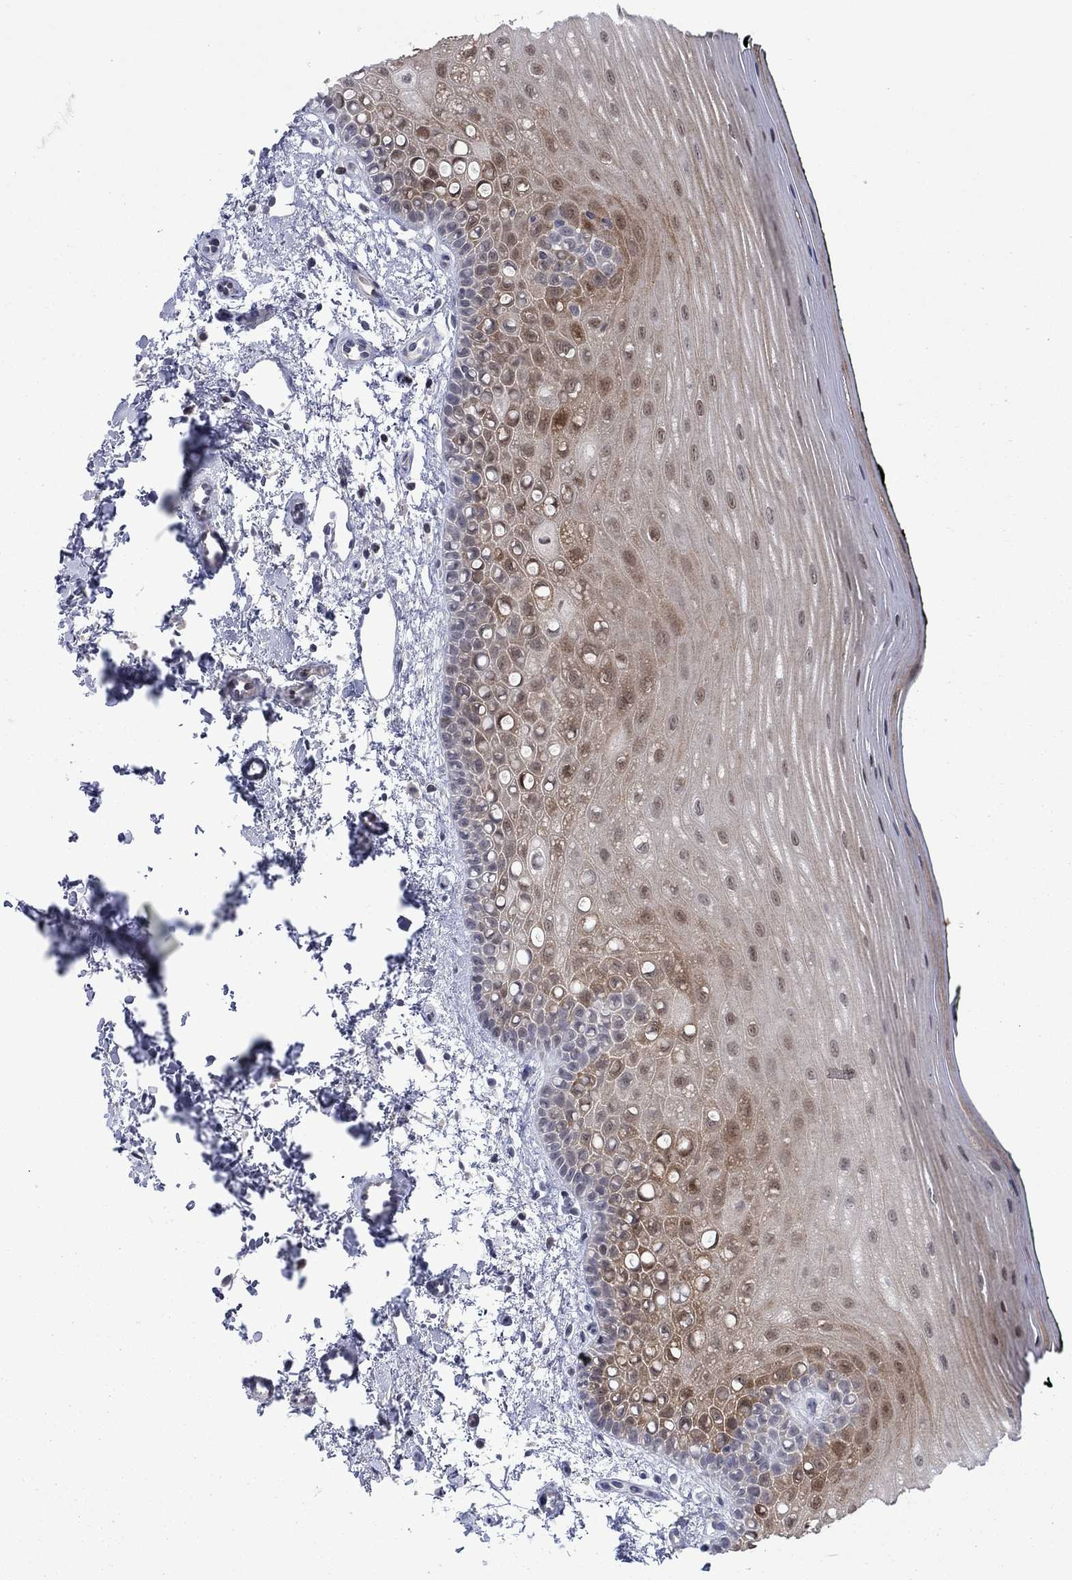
{"staining": {"intensity": "weak", "quantity": "<25%", "location": "cytoplasmic/membranous"}, "tissue": "oral mucosa", "cell_type": "Squamous epithelial cells", "image_type": "normal", "snomed": [{"axis": "morphology", "description": "Normal tissue, NOS"}, {"axis": "topography", "description": "Oral tissue"}], "caption": "IHC micrograph of benign oral mucosa: oral mucosa stained with DAB displays no significant protein expression in squamous epithelial cells. The staining is performed using DAB (3,3'-diaminobenzidine) brown chromogen with nuclei counter-stained in using hematoxylin.", "gene": "AGL", "patient": {"sex": "female", "age": 78}}